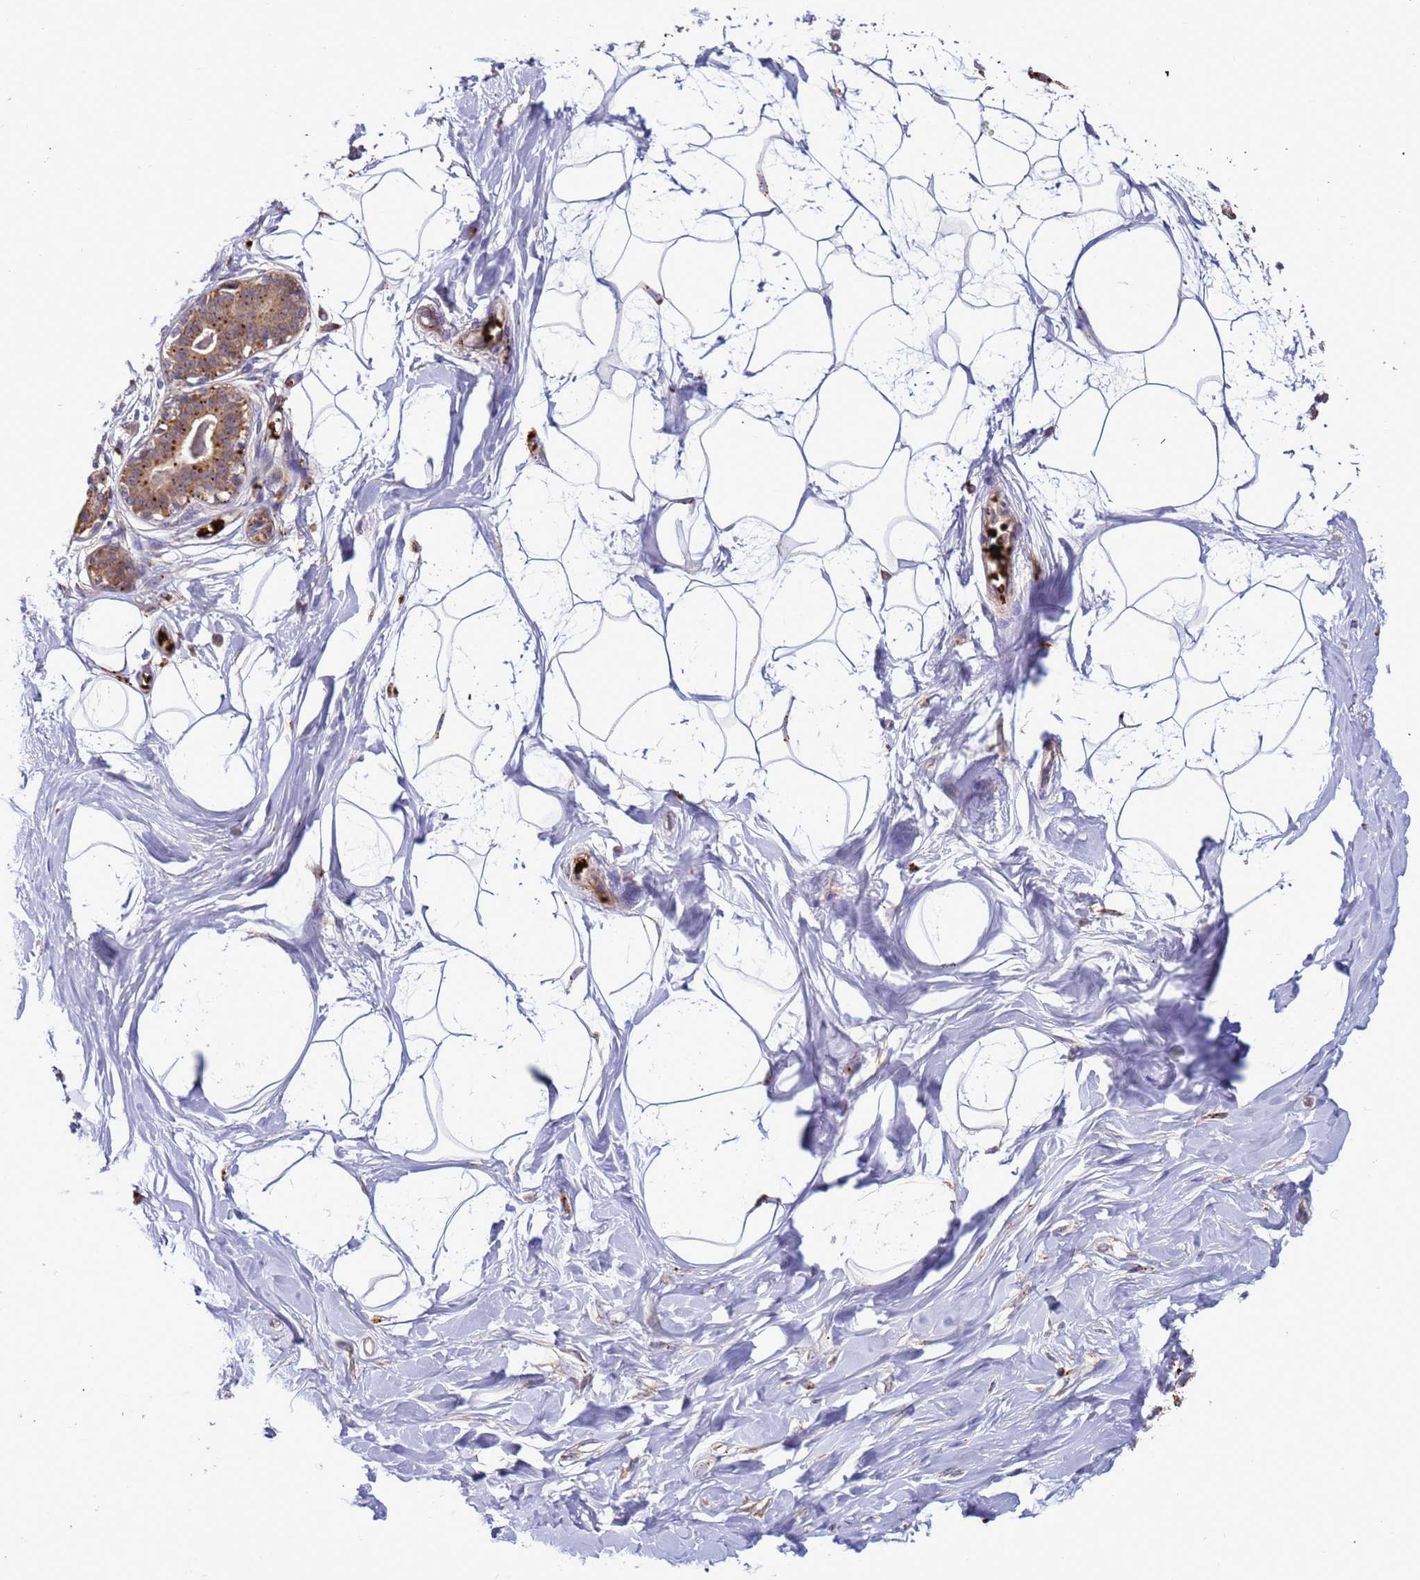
{"staining": {"intensity": "negative", "quantity": "none", "location": "none"}, "tissue": "breast", "cell_type": "Adipocytes", "image_type": "normal", "snomed": [{"axis": "morphology", "description": "Normal tissue, NOS"}, {"axis": "topography", "description": "Breast"}], "caption": "A high-resolution photomicrograph shows IHC staining of benign breast, which shows no significant expression in adipocytes. Nuclei are stained in blue.", "gene": "VPS36", "patient": {"sex": "female", "age": 45}}